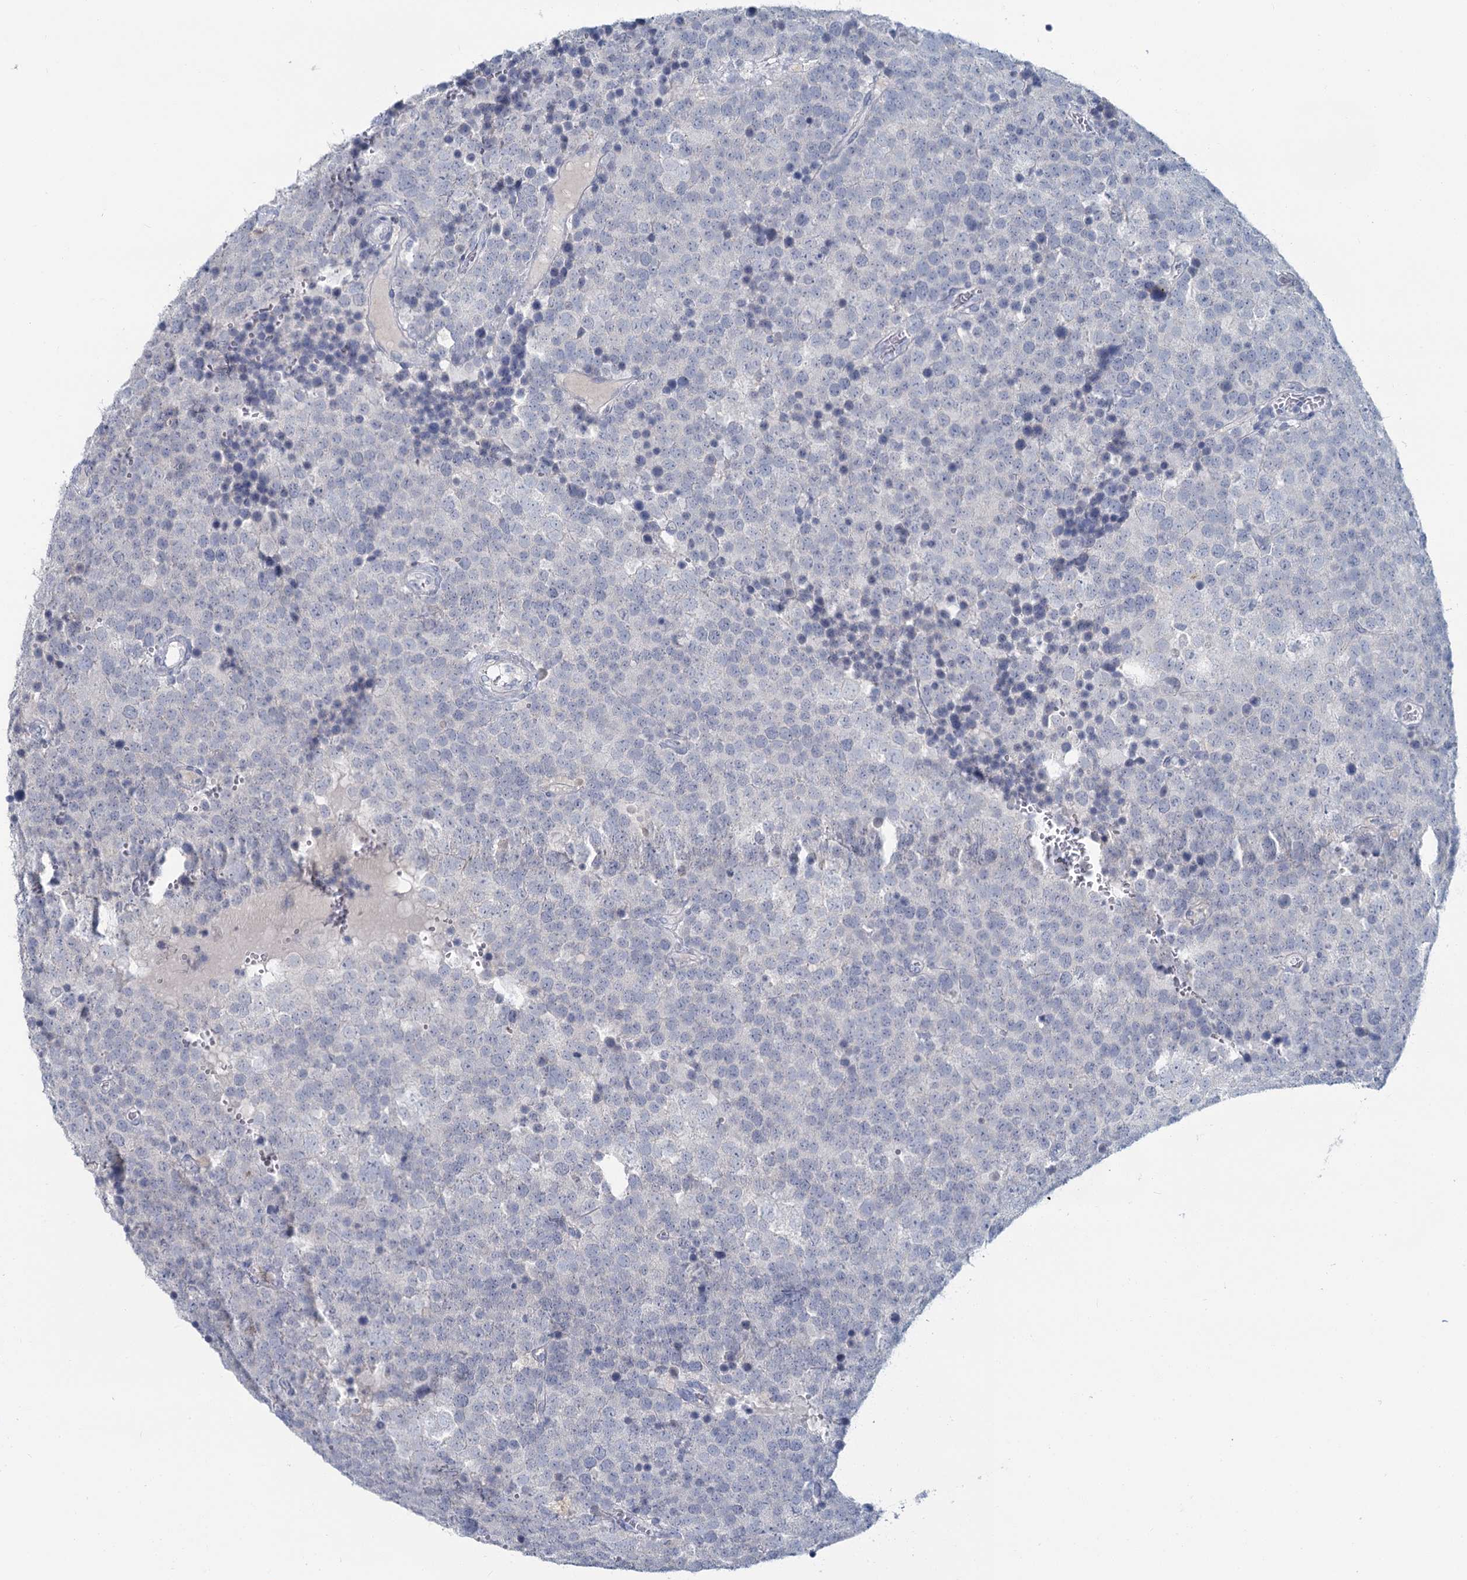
{"staining": {"intensity": "negative", "quantity": "none", "location": "none"}, "tissue": "testis cancer", "cell_type": "Tumor cells", "image_type": "cancer", "snomed": [{"axis": "morphology", "description": "Seminoma, NOS"}, {"axis": "topography", "description": "Testis"}], "caption": "Testis seminoma was stained to show a protein in brown. There is no significant positivity in tumor cells.", "gene": "CHGA", "patient": {"sex": "male", "age": 71}}